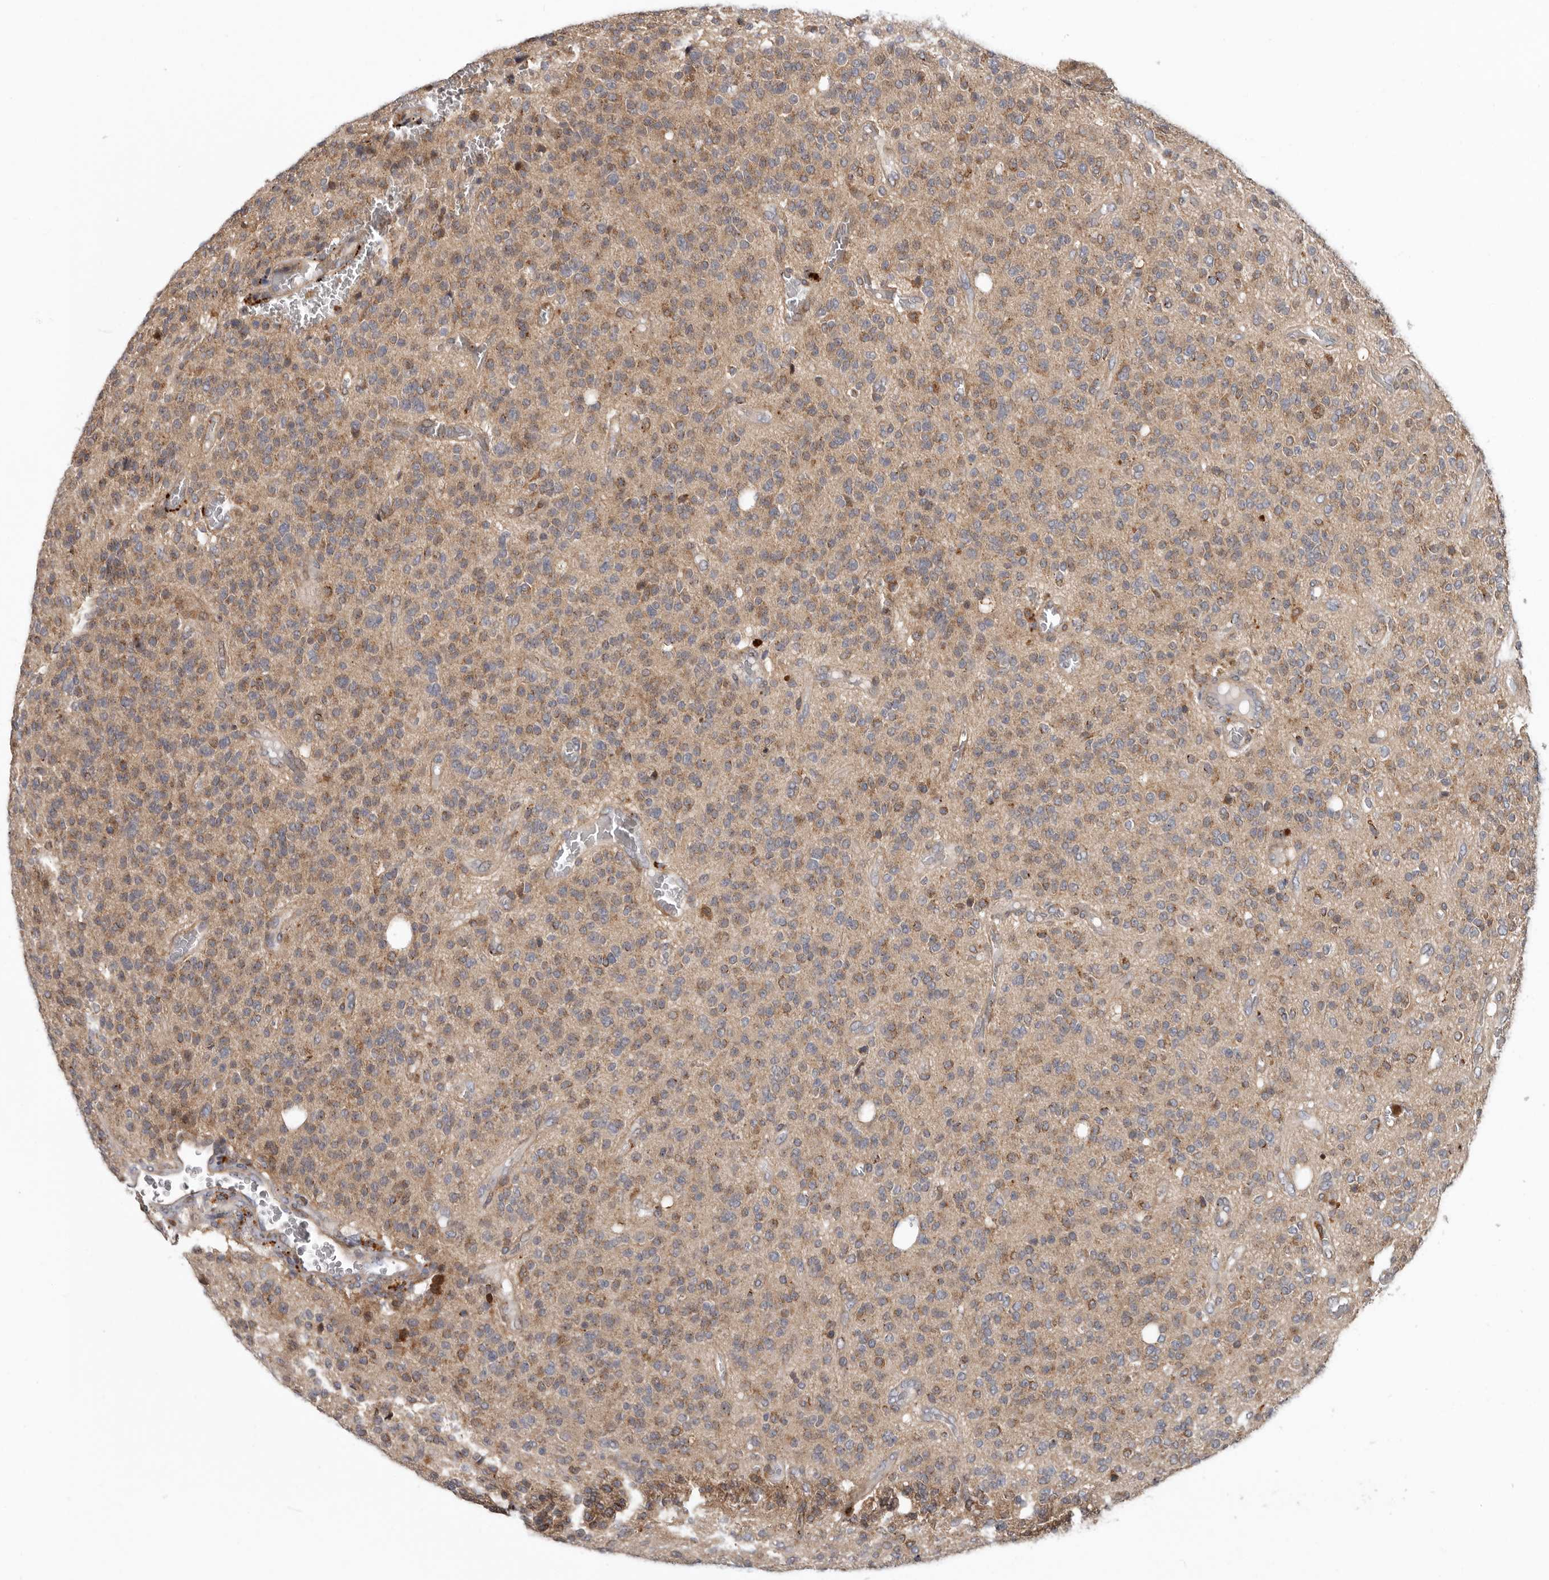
{"staining": {"intensity": "moderate", "quantity": ">75%", "location": "cytoplasmic/membranous"}, "tissue": "glioma", "cell_type": "Tumor cells", "image_type": "cancer", "snomed": [{"axis": "morphology", "description": "Glioma, malignant, High grade"}, {"axis": "topography", "description": "Brain"}], "caption": "High-magnification brightfield microscopy of glioma stained with DAB (3,3'-diaminobenzidine) (brown) and counterstained with hematoxylin (blue). tumor cells exhibit moderate cytoplasmic/membranous expression is seen in about>75% of cells.", "gene": "FGFR4", "patient": {"sex": "male", "age": 34}}